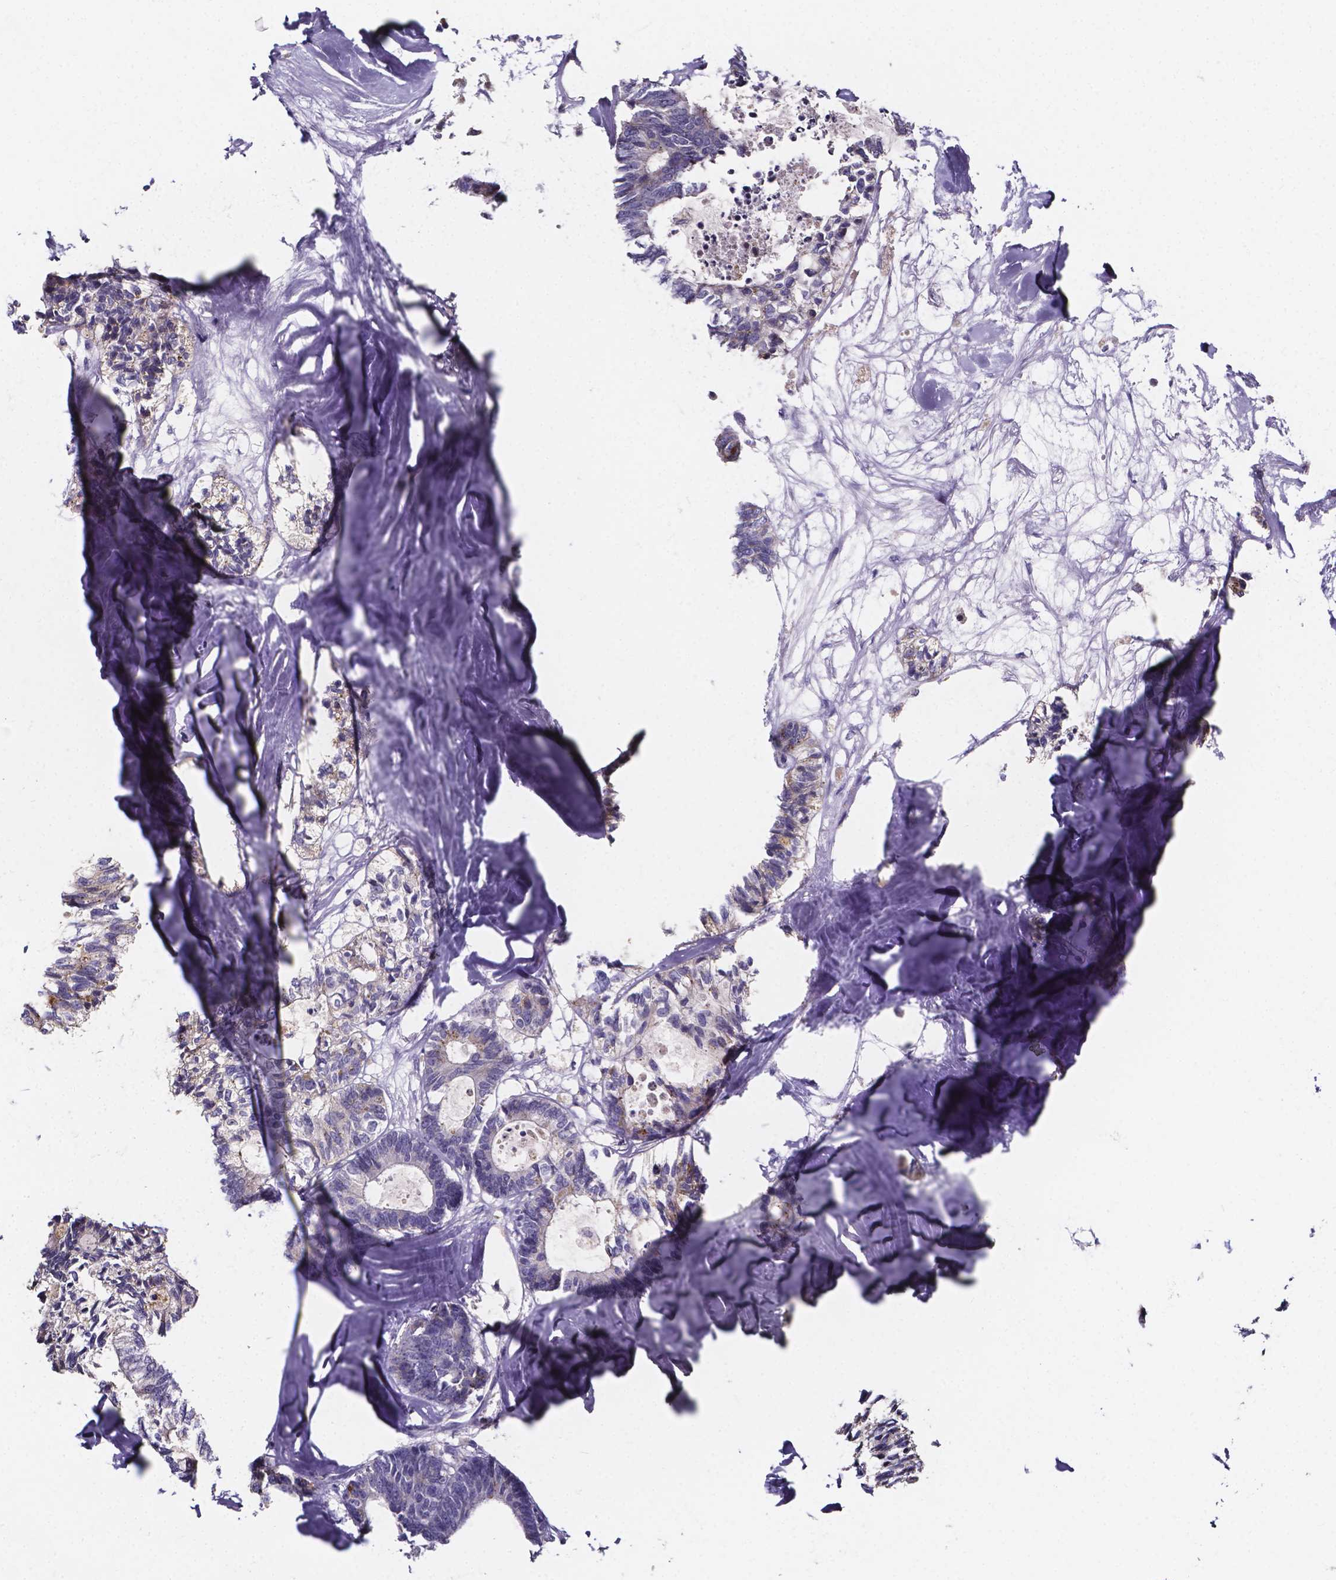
{"staining": {"intensity": "weak", "quantity": "<25%", "location": "cytoplasmic/membranous"}, "tissue": "colorectal cancer", "cell_type": "Tumor cells", "image_type": "cancer", "snomed": [{"axis": "morphology", "description": "Adenocarcinoma, NOS"}, {"axis": "topography", "description": "Colon"}, {"axis": "topography", "description": "Rectum"}], "caption": "Tumor cells are negative for protein expression in human colorectal adenocarcinoma. The staining is performed using DAB (3,3'-diaminobenzidine) brown chromogen with nuclei counter-stained in using hematoxylin.", "gene": "THEMIS", "patient": {"sex": "male", "age": 57}}